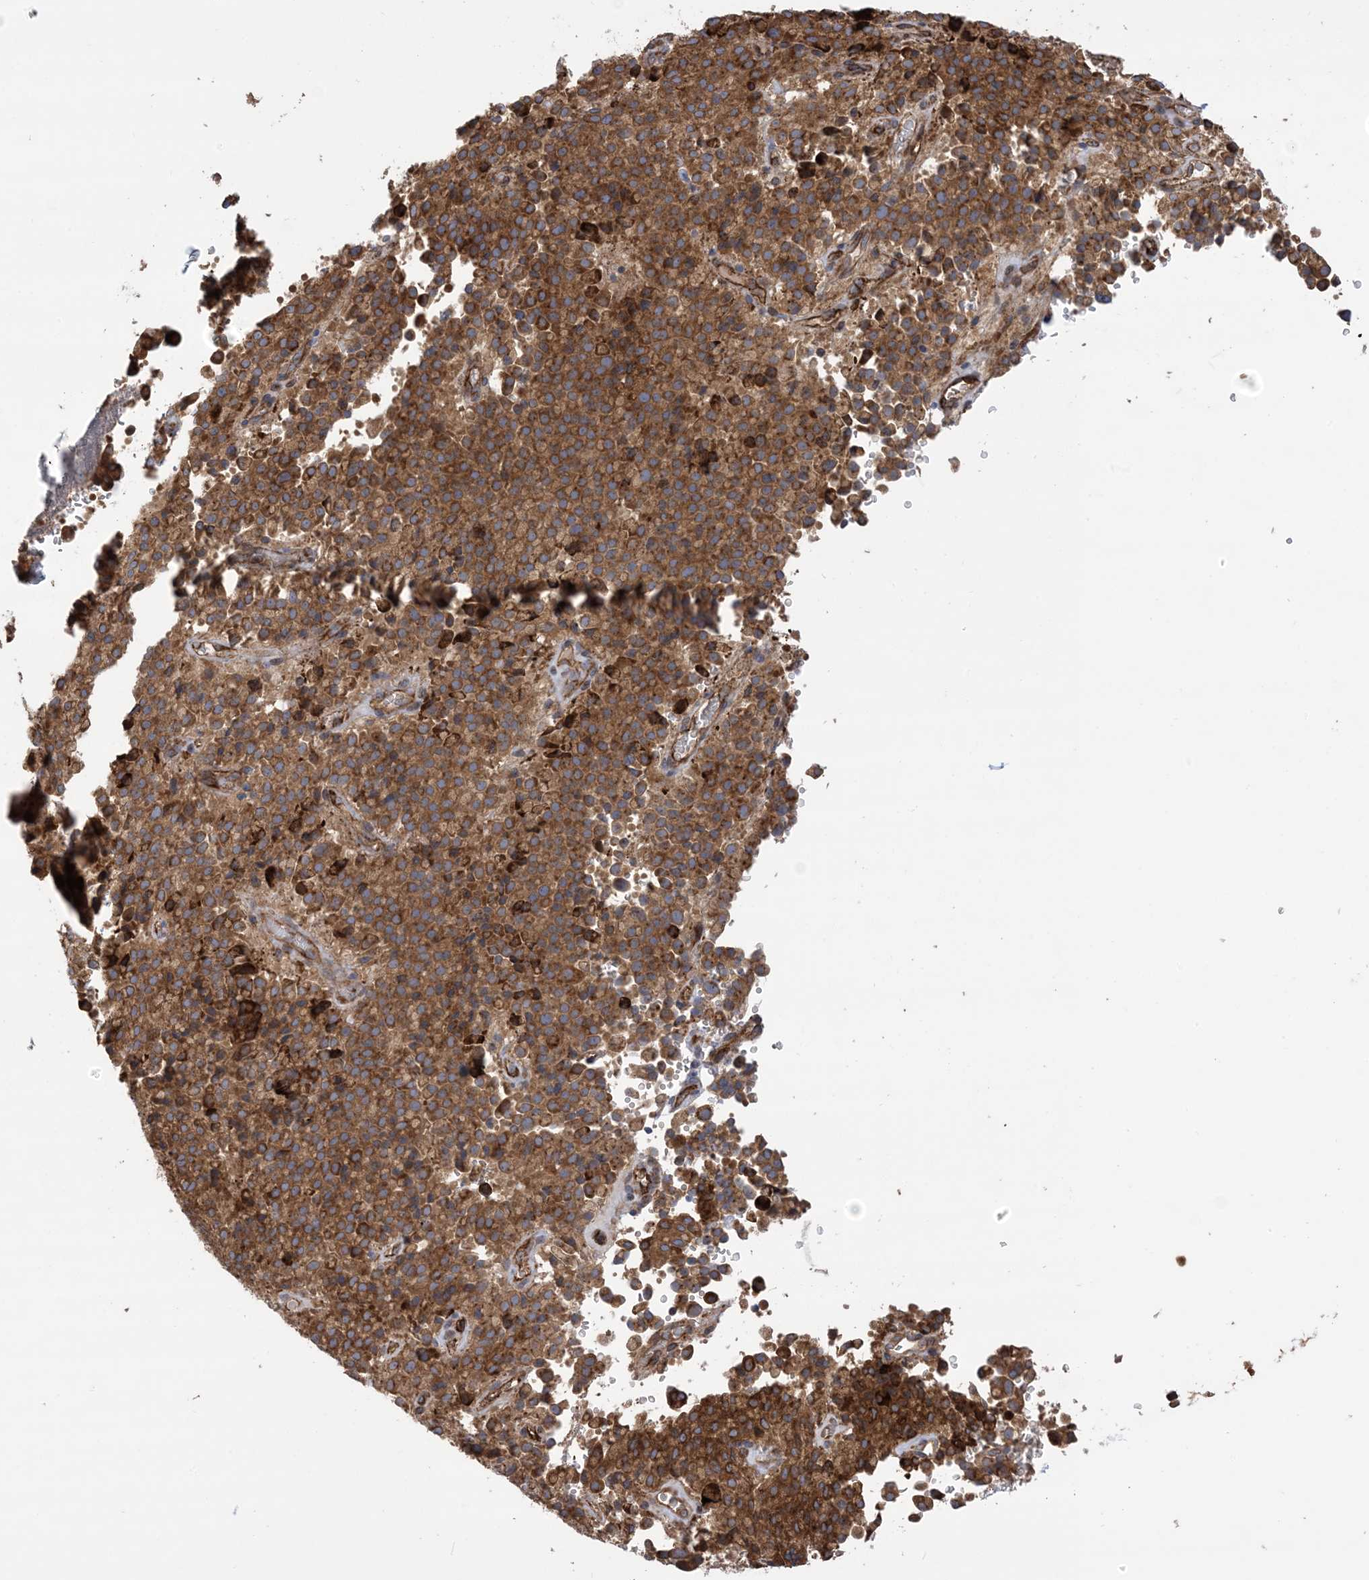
{"staining": {"intensity": "moderate", "quantity": ">75%", "location": "cytoplasmic/membranous"}, "tissue": "pancreatic cancer", "cell_type": "Tumor cells", "image_type": "cancer", "snomed": [{"axis": "morphology", "description": "Adenocarcinoma, NOS"}, {"axis": "topography", "description": "Pancreas"}], "caption": "Immunohistochemical staining of human pancreatic adenocarcinoma demonstrates medium levels of moderate cytoplasmic/membranous expression in approximately >75% of tumor cells.", "gene": "CLEC16A", "patient": {"sex": "male", "age": 65}}